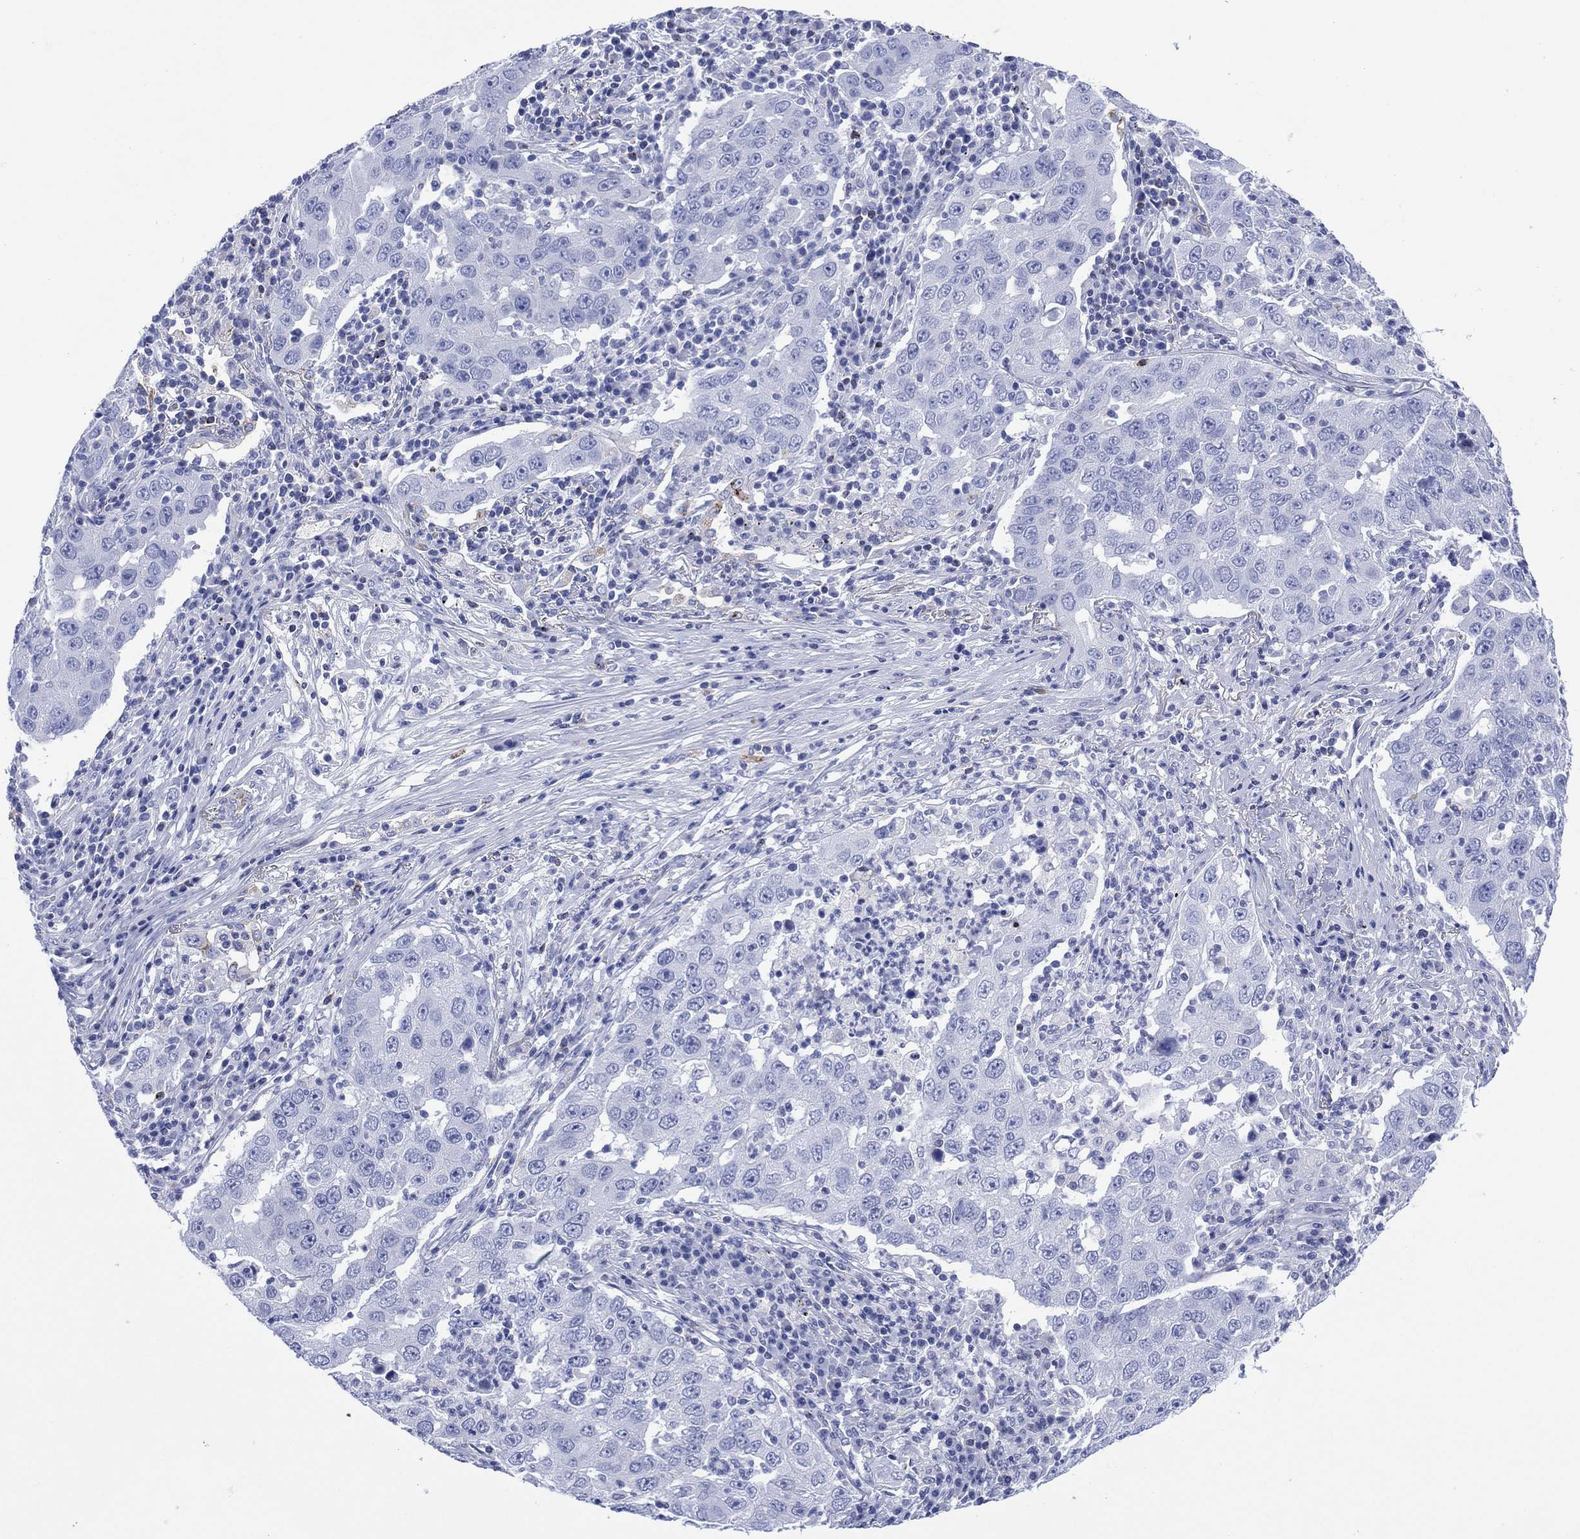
{"staining": {"intensity": "negative", "quantity": "none", "location": "none"}, "tissue": "lung cancer", "cell_type": "Tumor cells", "image_type": "cancer", "snomed": [{"axis": "morphology", "description": "Adenocarcinoma, NOS"}, {"axis": "topography", "description": "Lung"}], "caption": "Tumor cells show no significant expression in lung cancer. (DAB immunohistochemistry (IHC) visualized using brightfield microscopy, high magnification).", "gene": "DPP4", "patient": {"sex": "male", "age": 73}}